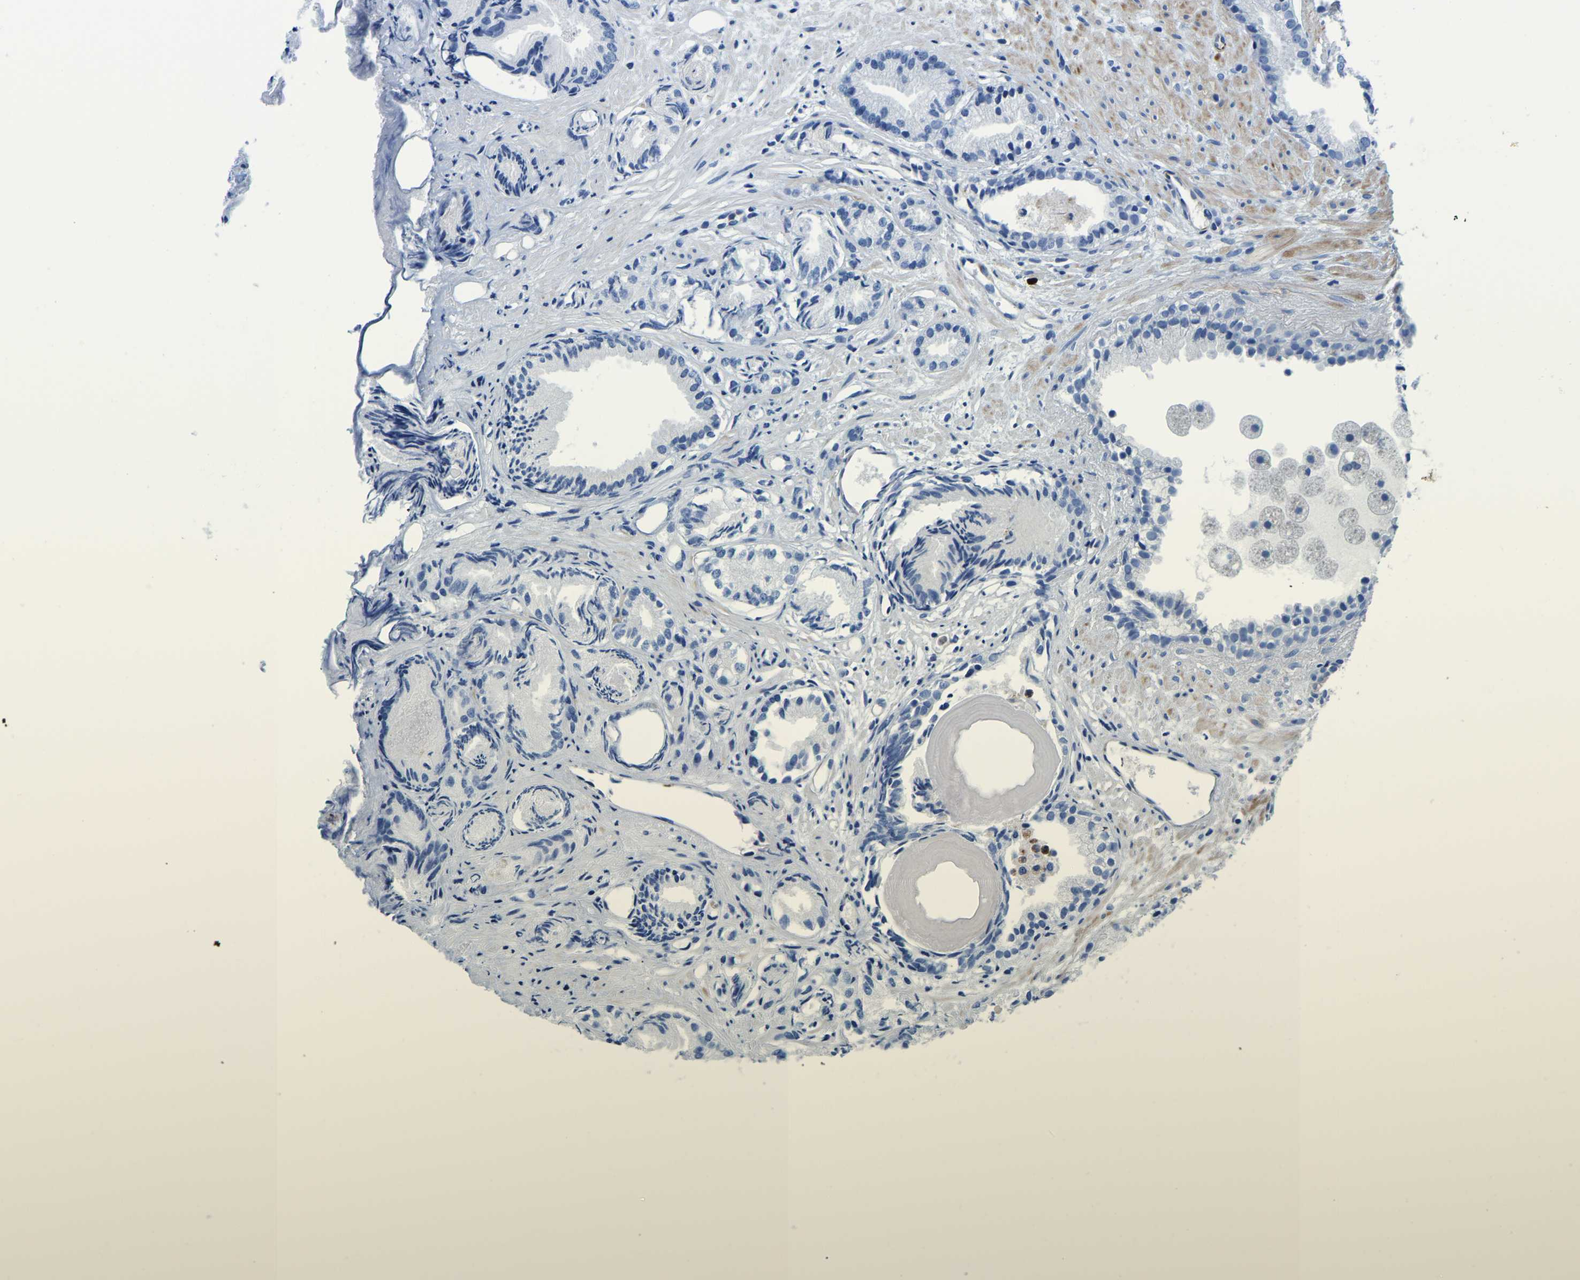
{"staining": {"intensity": "negative", "quantity": "none", "location": "none"}, "tissue": "prostate cancer", "cell_type": "Tumor cells", "image_type": "cancer", "snomed": [{"axis": "morphology", "description": "Adenocarcinoma, Low grade"}, {"axis": "topography", "description": "Prostate"}], "caption": "IHC histopathology image of human prostate adenocarcinoma (low-grade) stained for a protein (brown), which shows no staining in tumor cells.", "gene": "MS4A3", "patient": {"sex": "male", "age": 72}}